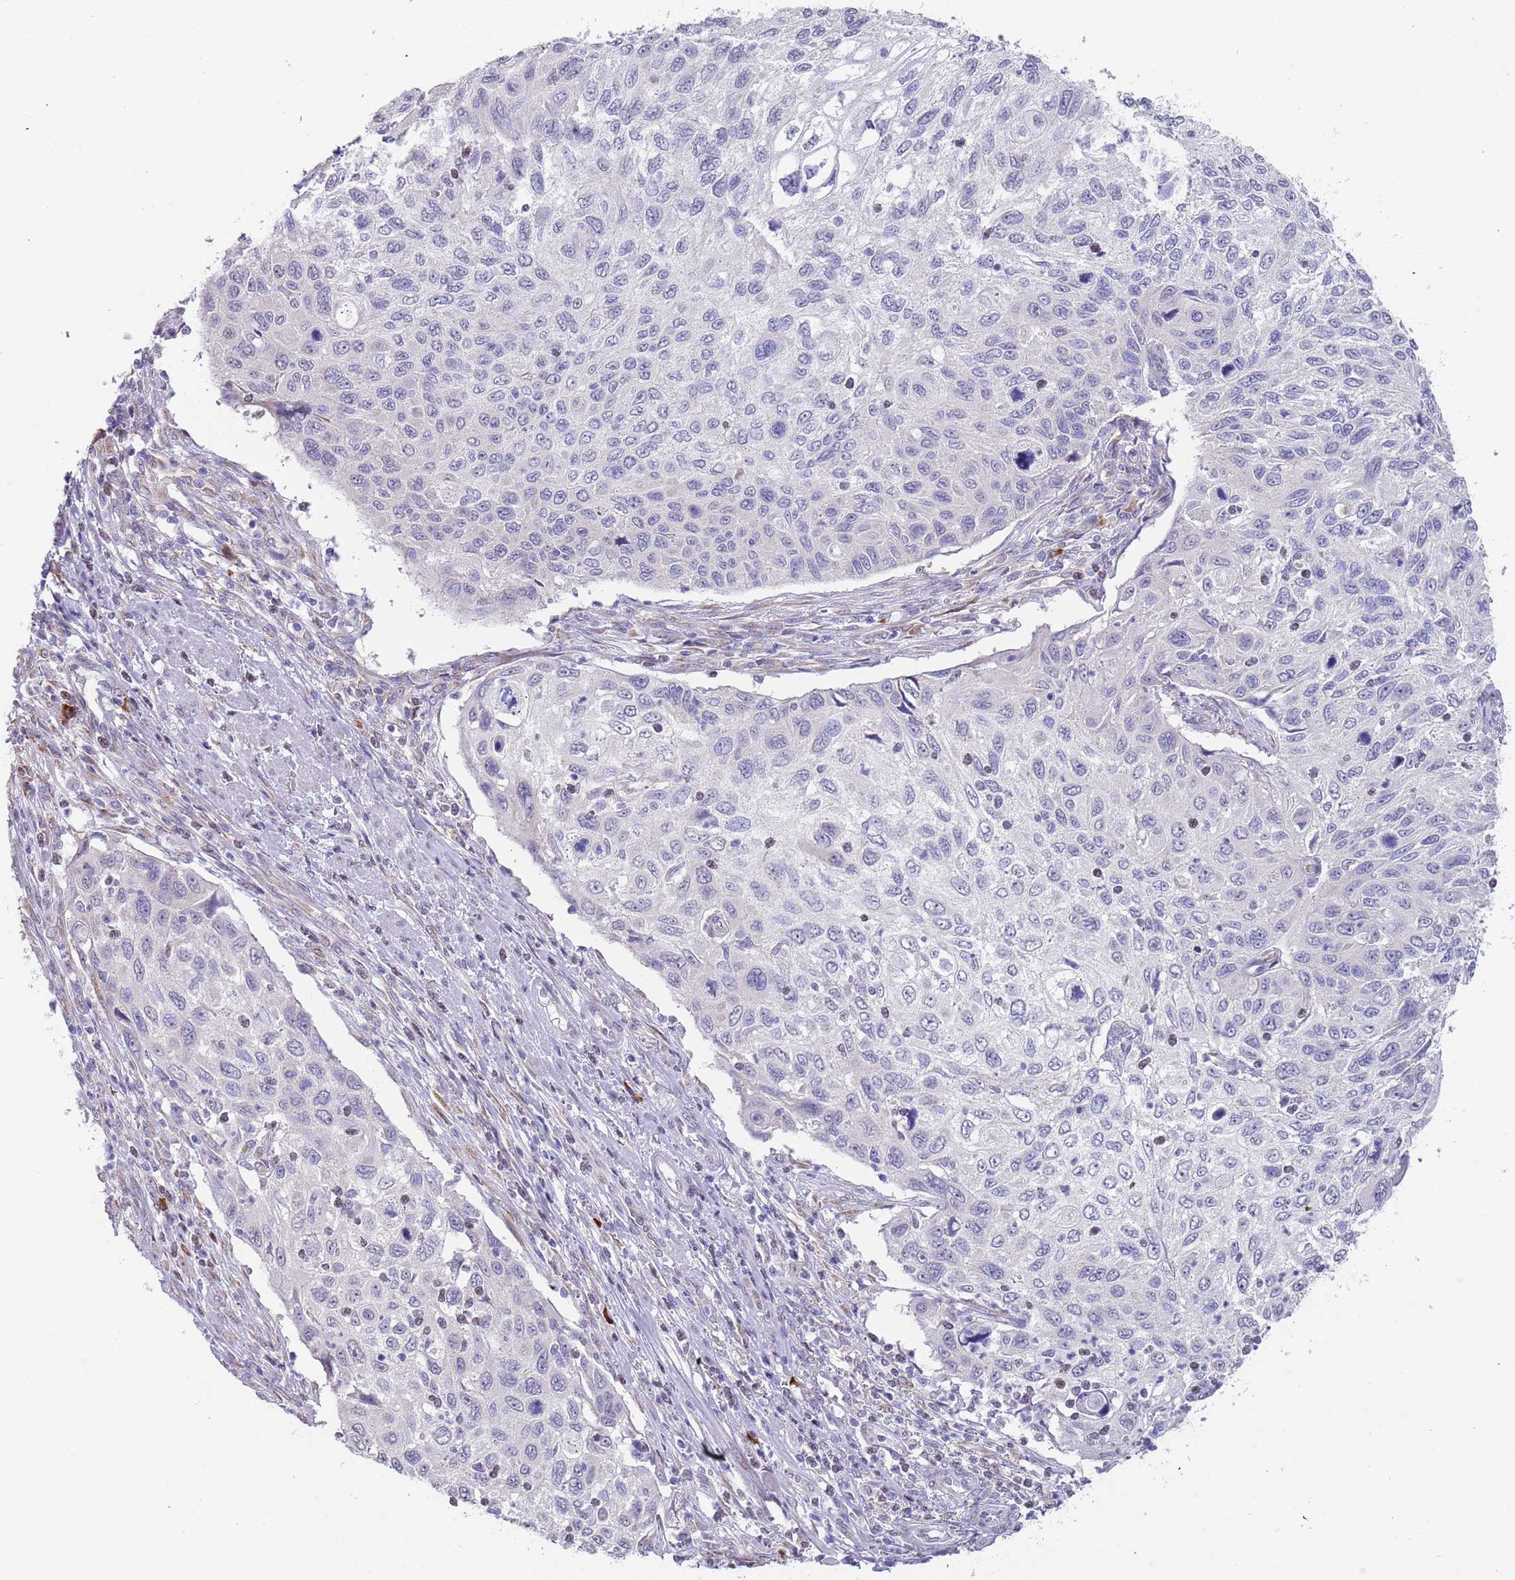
{"staining": {"intensity": "negative", "quantity": "none", "location": "none"}, "tissue": "cervical cancer", "cell_type": "Tumor cells", "image_type": "cancer", "snomed": [{"axis": "morphology", "description": "Squamous cell carcinoma, NOS"}, {"axis": "topography", "description": "Cervix"}], "caption": "Tumor cells are negative for brown protein staining in cervical squamous cell carcinoma.", "gene": "TNRC6C", "patient": {"sex": "female", "age": 70}}